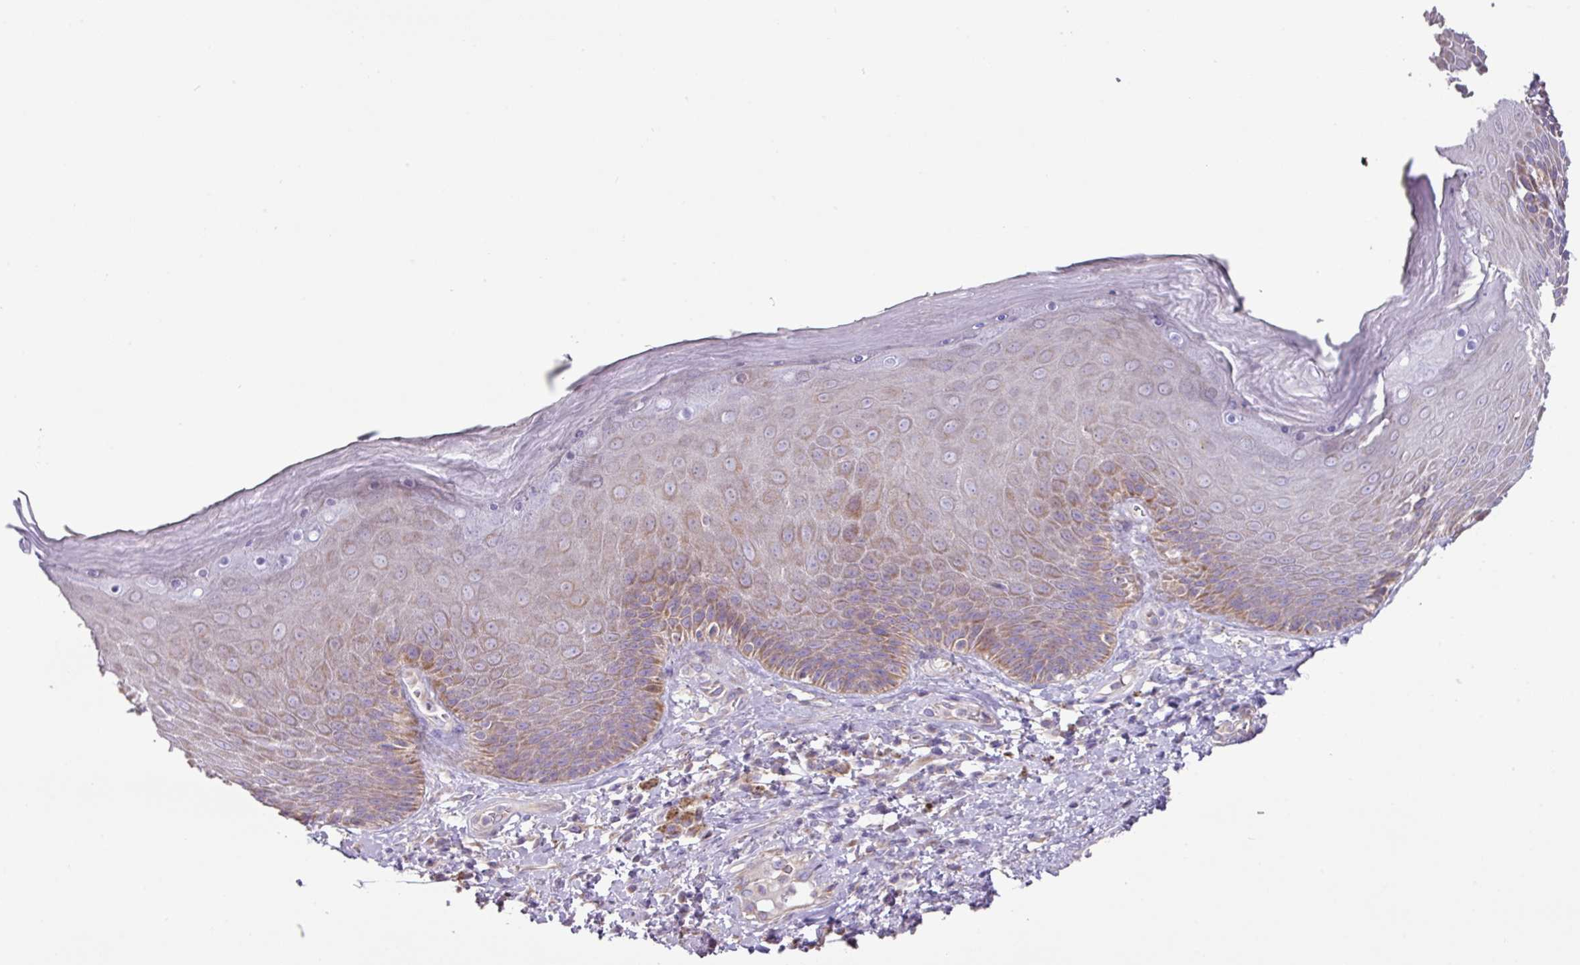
{"staining": {"intensity": "moderate", "quantity": "25%-75%", "location": "cytoplasmic/membranous"}, "tissue": "skin", "cell_type": "Epidermal cells", "image_type": "normal", "snomed": [{"axis": "morphology", "description": "Normal tissue, NOS"}, {"axis": "topography", "description": "Anal"}, {"axis": "topography", "description": "Peripheral nerve tissue"}], "caption": "Immunohistochemistry photomicrograph of benign skin: skin stained using IHC reveals medium levels of moderate protein expression localized specifically in the cytoplasmic/membranous of epidermal cells, appearing as a cytoplasmic/membranous brown color.", "gene": "MRRF", "patient": {"sex": "male", "age": 53}}